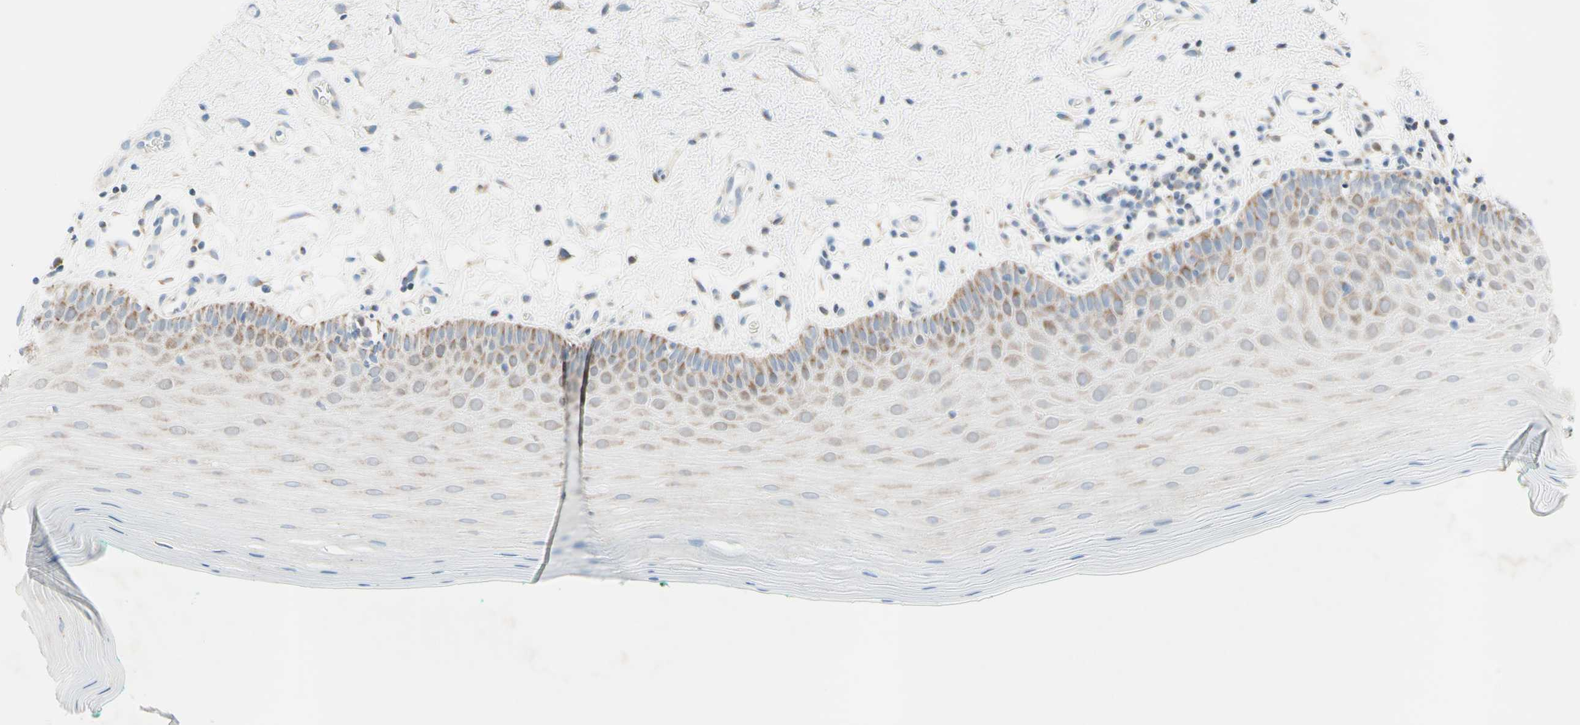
{"staining": {"intensity": "moderate", "quantity": "25%-75%", "location": "cytoplasmic/membranous"}, "tissue": "oral mucosa", "cell_type": "Squamous epithelial cells", "image_type": "normal", "snomed": [{"axis": "morphology", "description": "Normal tissue, NOS"}, {"axis": "topography", "description": "Skeletal muscle"}, {"axis": "topography", "description": "Oral tissue"}], "caption": "This histopathology image exhibits immunohistochemistry staining of benign human oral mucosa, with medium moderate cytoplasmic/membranous positivity in approximately 25%-75% of squamous epithelial cells.", "gene": "MFF", "patient": {"sex": "male", "age": 58}}